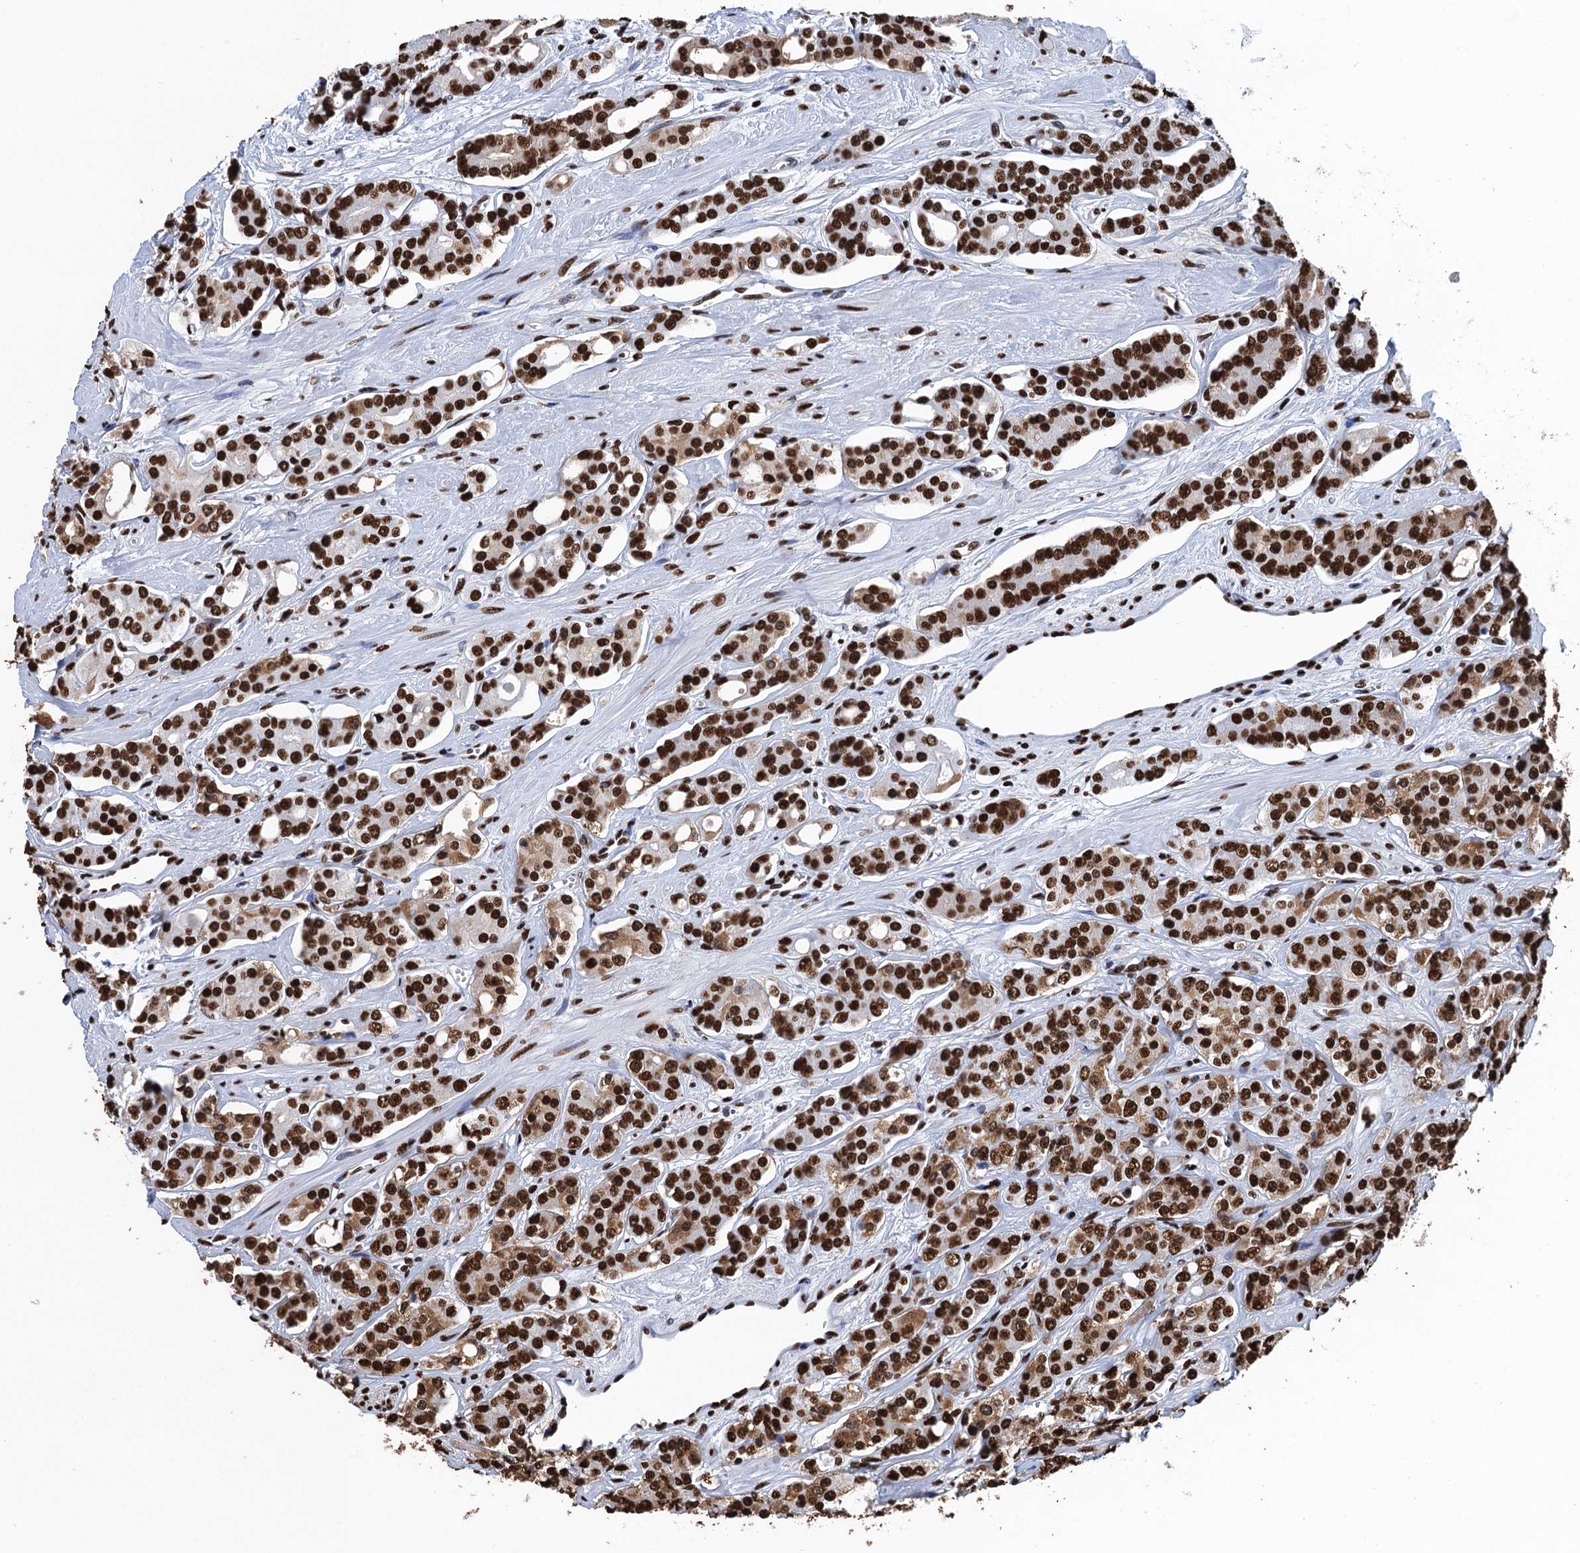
{"staining": {"intensity": "strong", "quantity": ">75%", "location": "nuclear"}, "tissue": "prostate cancer", "cell_type": "Tumor cells", "image_type": "cancer", "snomed": [{"axis": "morphology", "description": "Adenocarcinoma, High grade"}, {"axis": "topography", "description": "Prostate"}], "caption": "Immunohistochemical staining of adenocarcinoma (high-grade) (prostate) exhibits high levels of strong nuclear protein staining in approximately >75% of tumor cells. The staining is performed using DAB (3,3'-diaminobenzidine) brown chromogen to label protein expression. The nuclei are counter-stained blue using hematoxylin.", "gene": "UBA2", "patient": {"sex": "male", "age": 62}}